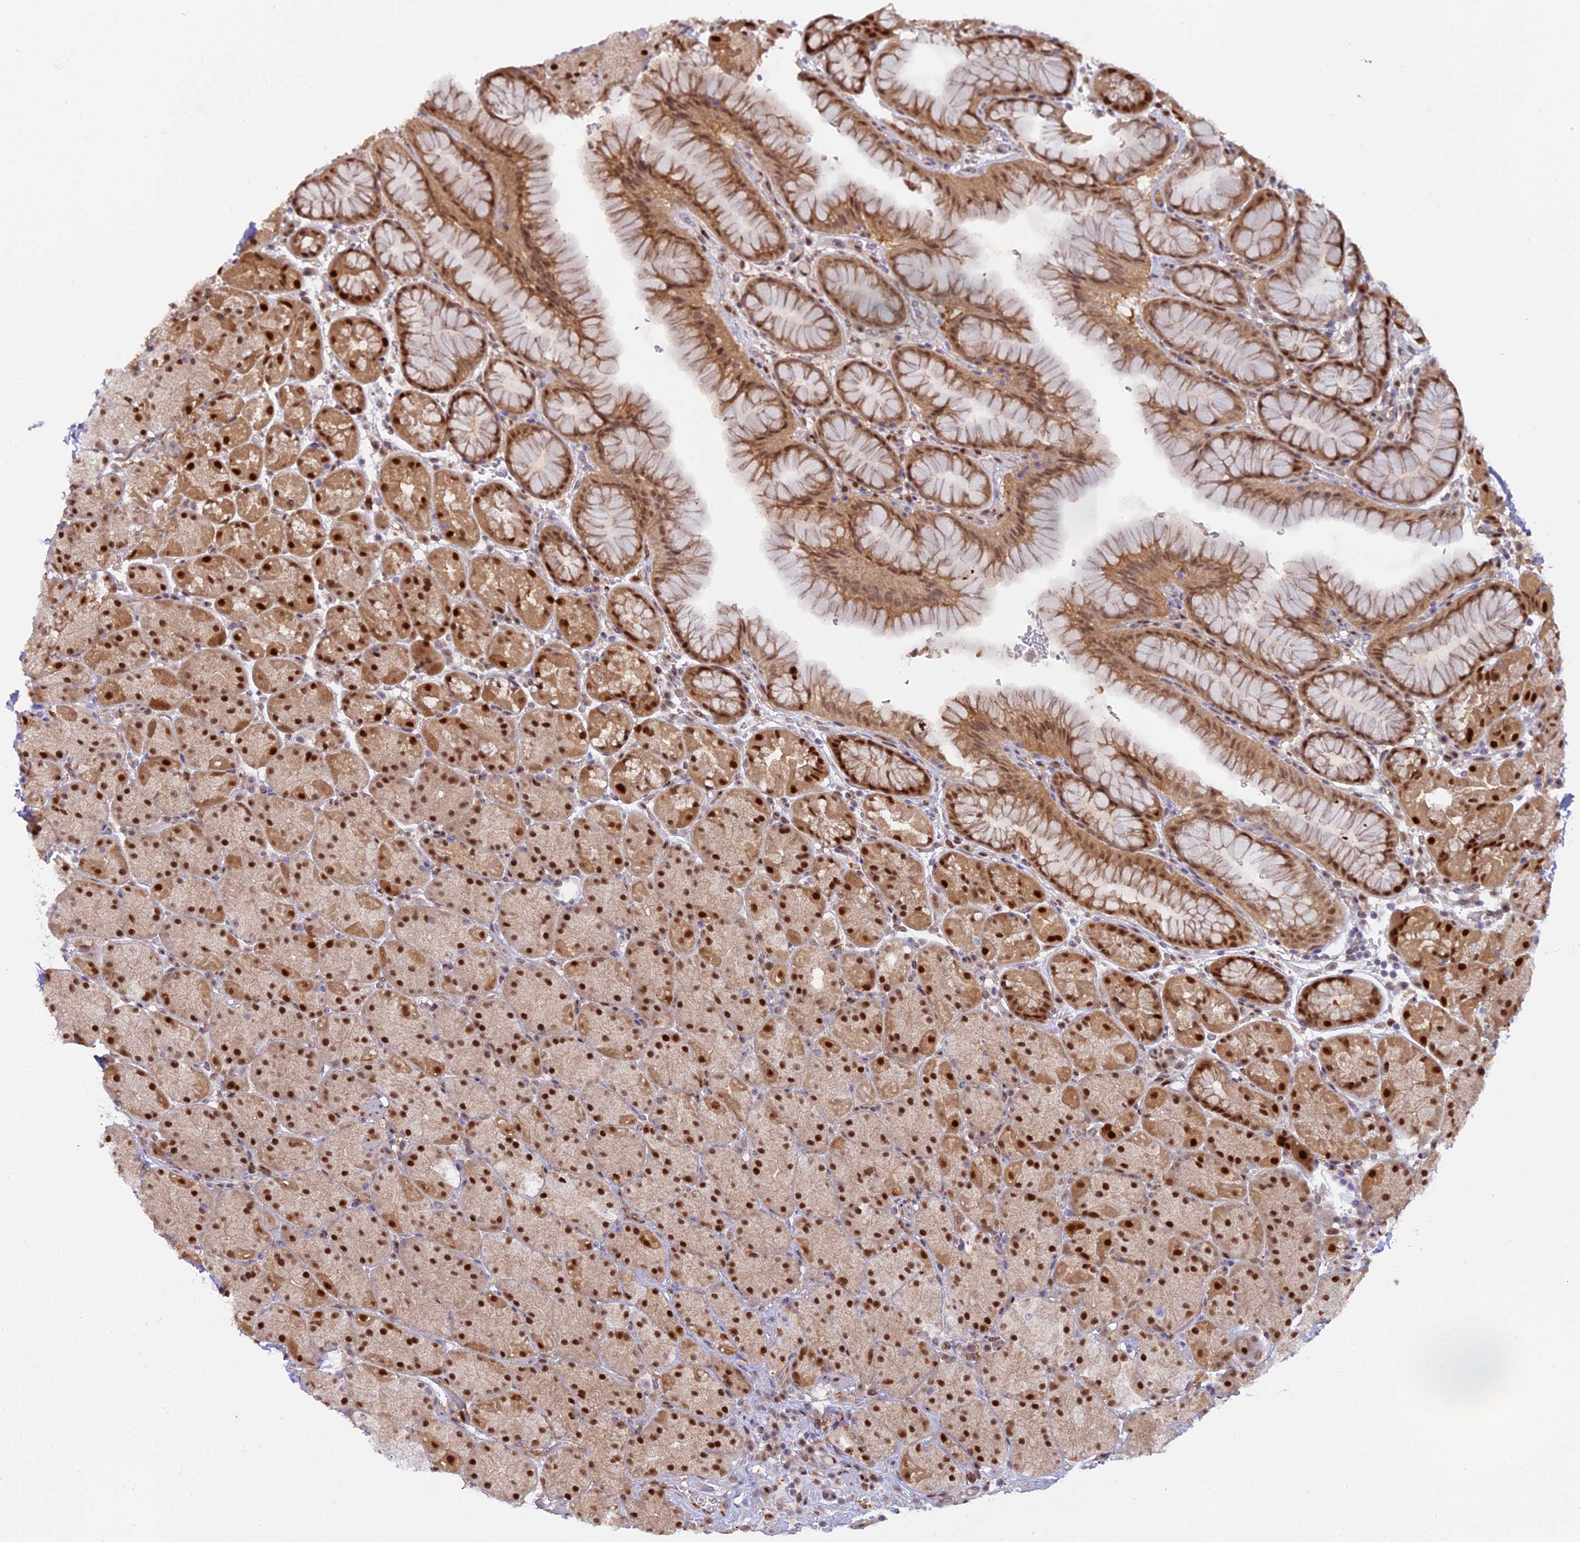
{"staining": {"intensity": "strong", "quantity": ">75%", "location": "cytoplasmic/membranous,nuclear"}, "tissue": "stomach", "cell_type": "Glandular cells", "image_type": "normal", "snomed": [{"axis": "morphology", "description": "Normal tissue, NOS"}, {"axis": "topography", "description": "Stomach, upper"}, {"axis": "topography", "description": "Stomach, lower"}], "caption": "Immunohistochemical staining of benign human stomach reveals strong cytoplasmic/membranous,nuclear protein staining in about >75% of glandular cells. The staining was performed using DAB (3,3'-diaminobenzidine), with brown indicating positive protein expression. Nuclei are stained blue with hematoxylin.", "gene": "NPEPL1", "patient": {"sex": "male", "age": 67}}